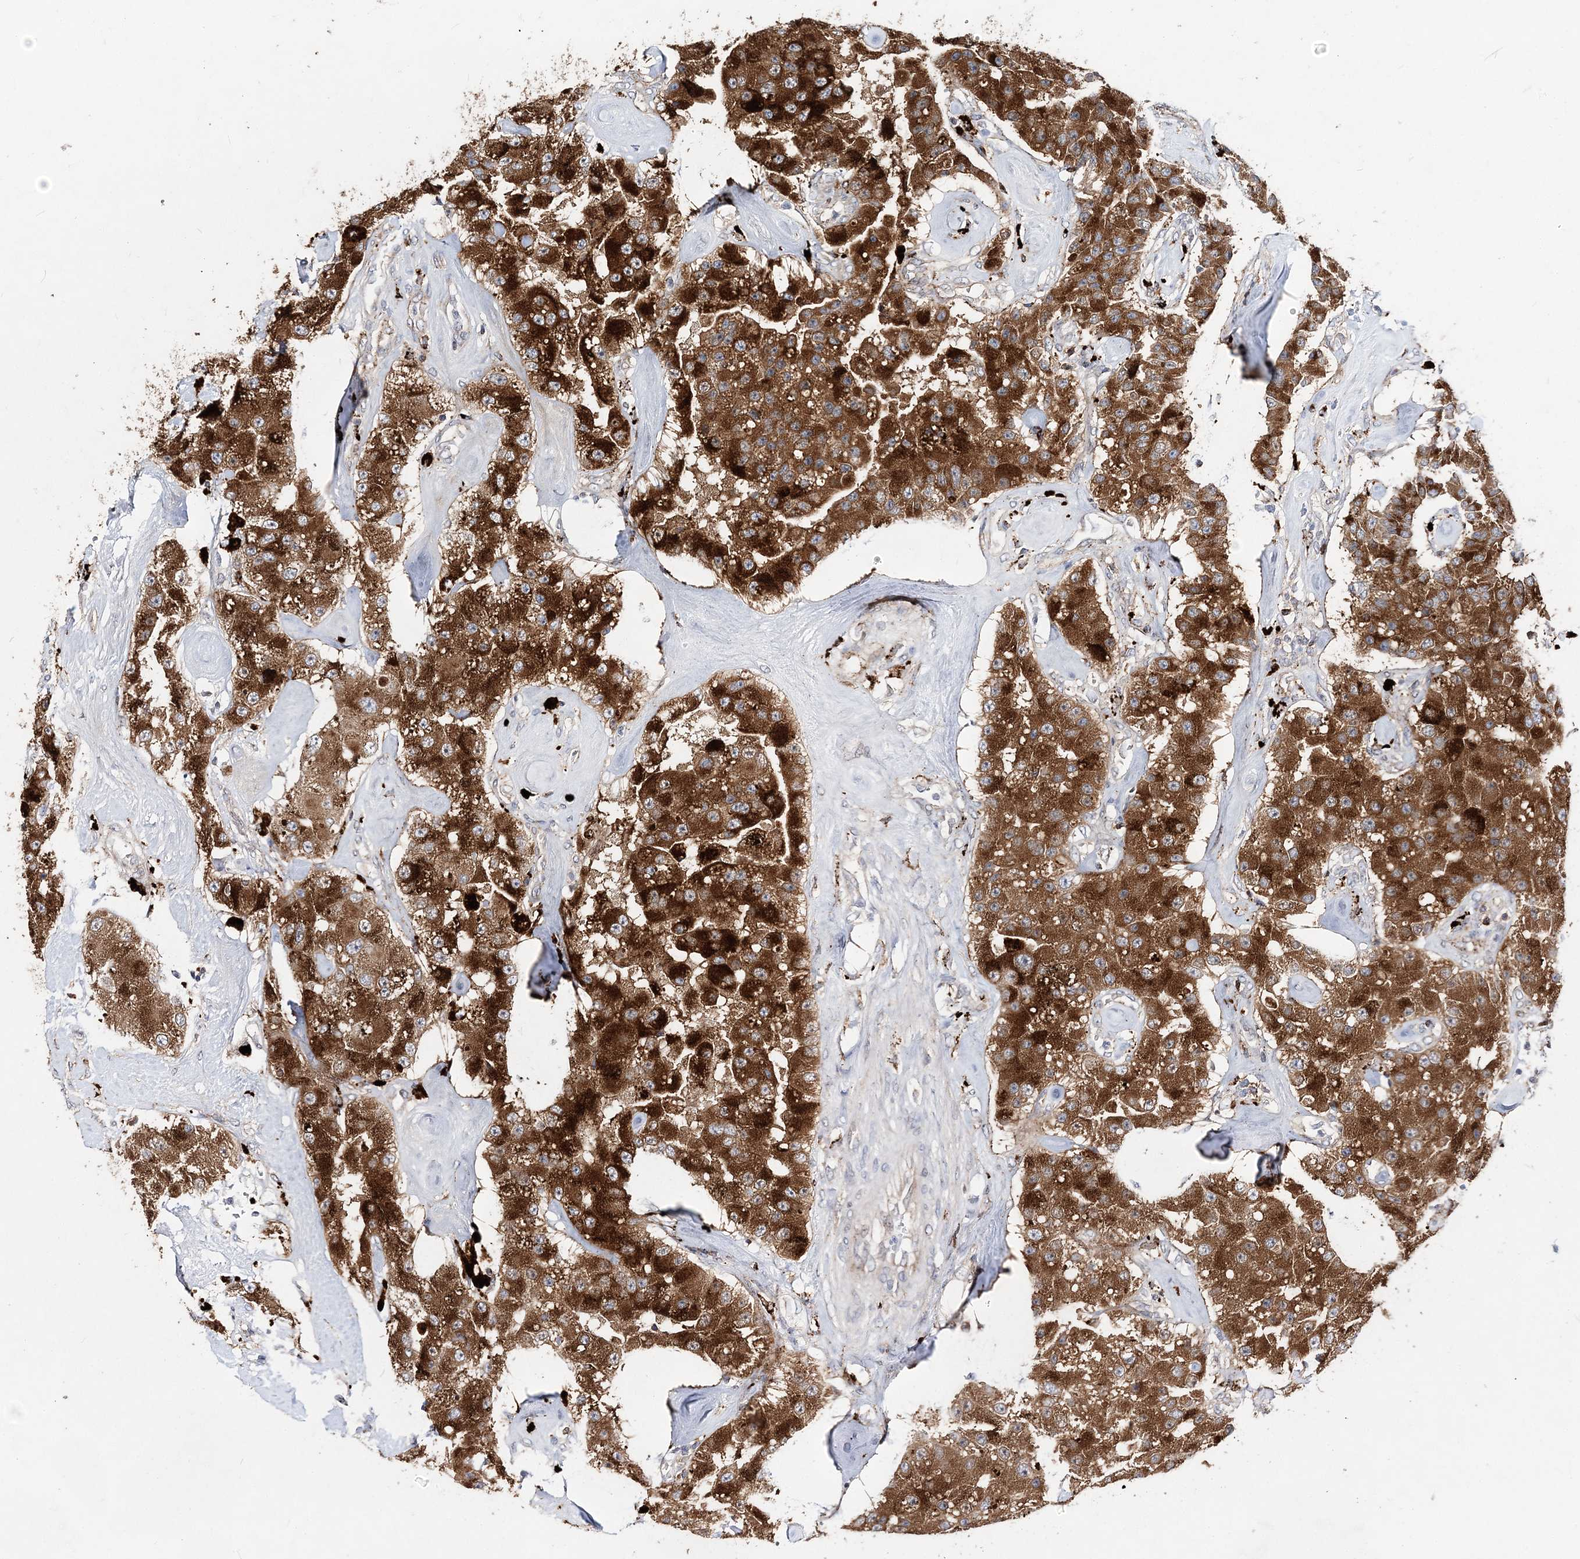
{"staining": {"intensity": "strong", "quantity": ">75%", "location": "cytoplasmic/membranous"}, "tissue": "carcinoid", "cell_type": "Tumor cells", "image_type": "cancer", "snomed": [{"axis": "morphology", "description": "Carcinoid, malignant, NOS"}, {"axis": "topography", "description": "Pancreas"}], "caption": "The immunohistochemical stain highlights strong cytoplasmic/membranous expression in tumor cells of malignant carcinoid tissue. (DAB (3,3'-diaminobenzidine) IHC, brown staining for protein, blue staining for nuclei).", "gene": "C3orf38", "patient": {"sex": "male", "age": 41}}